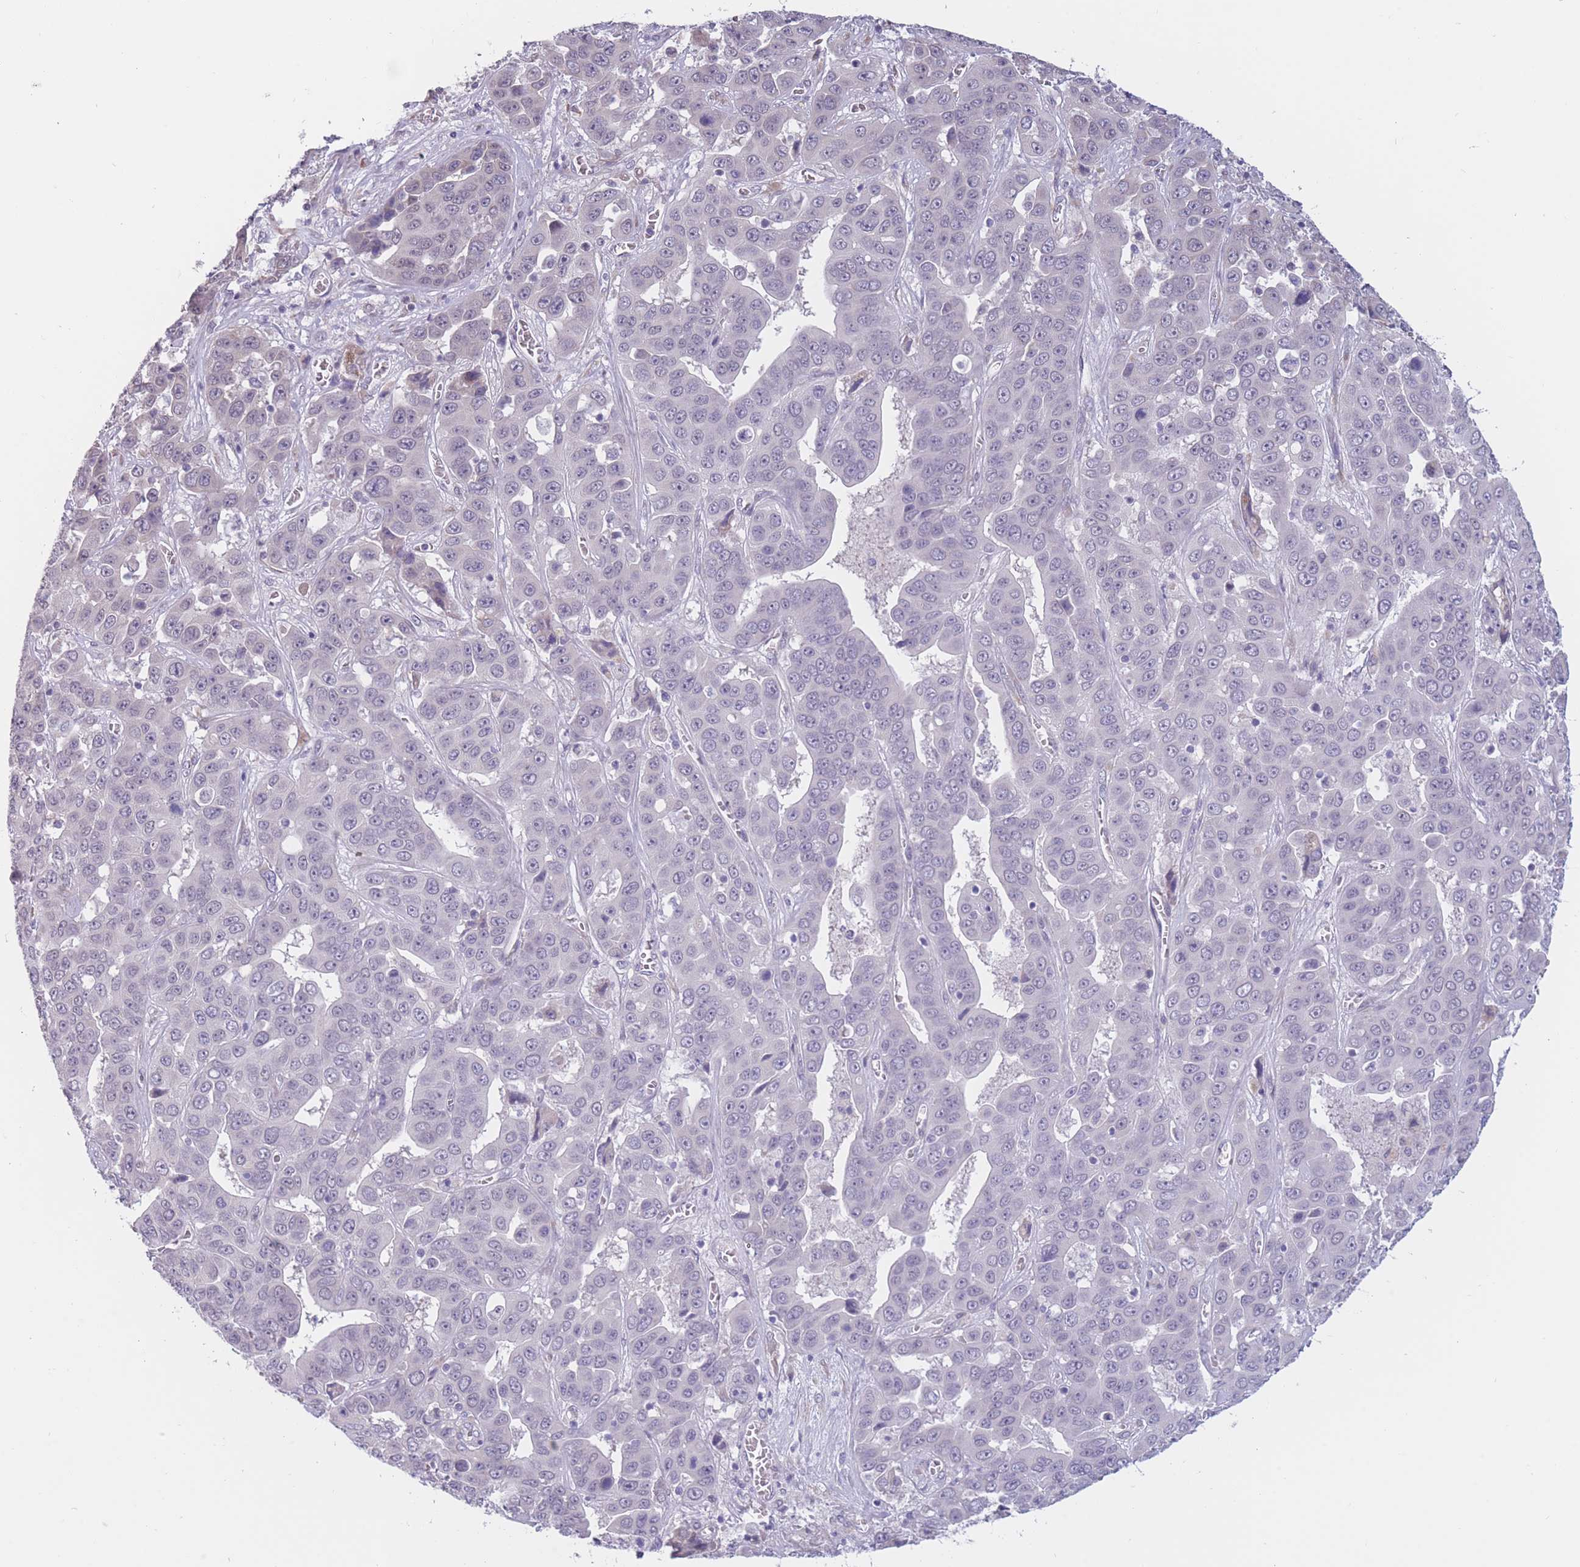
{"staining": {"intensity": "negative", "quantity": "none", "location": "none"}, "tissue": "liver cancer", "cell_type": "Tumor cells", "image_type": "cancer", "snomed": [{"axis": "morphology", "description": "Cholangiocarcinoma"}, {"axis": "topography", "description": "Liver"}], "caption": "Protein analysis of liver cholangiocarcinoma shows no significant staining in tumor cells. Nuclei are stained in blue.", "gene": "COL27A1", "patient": {"sex": "female", "age": 52}}